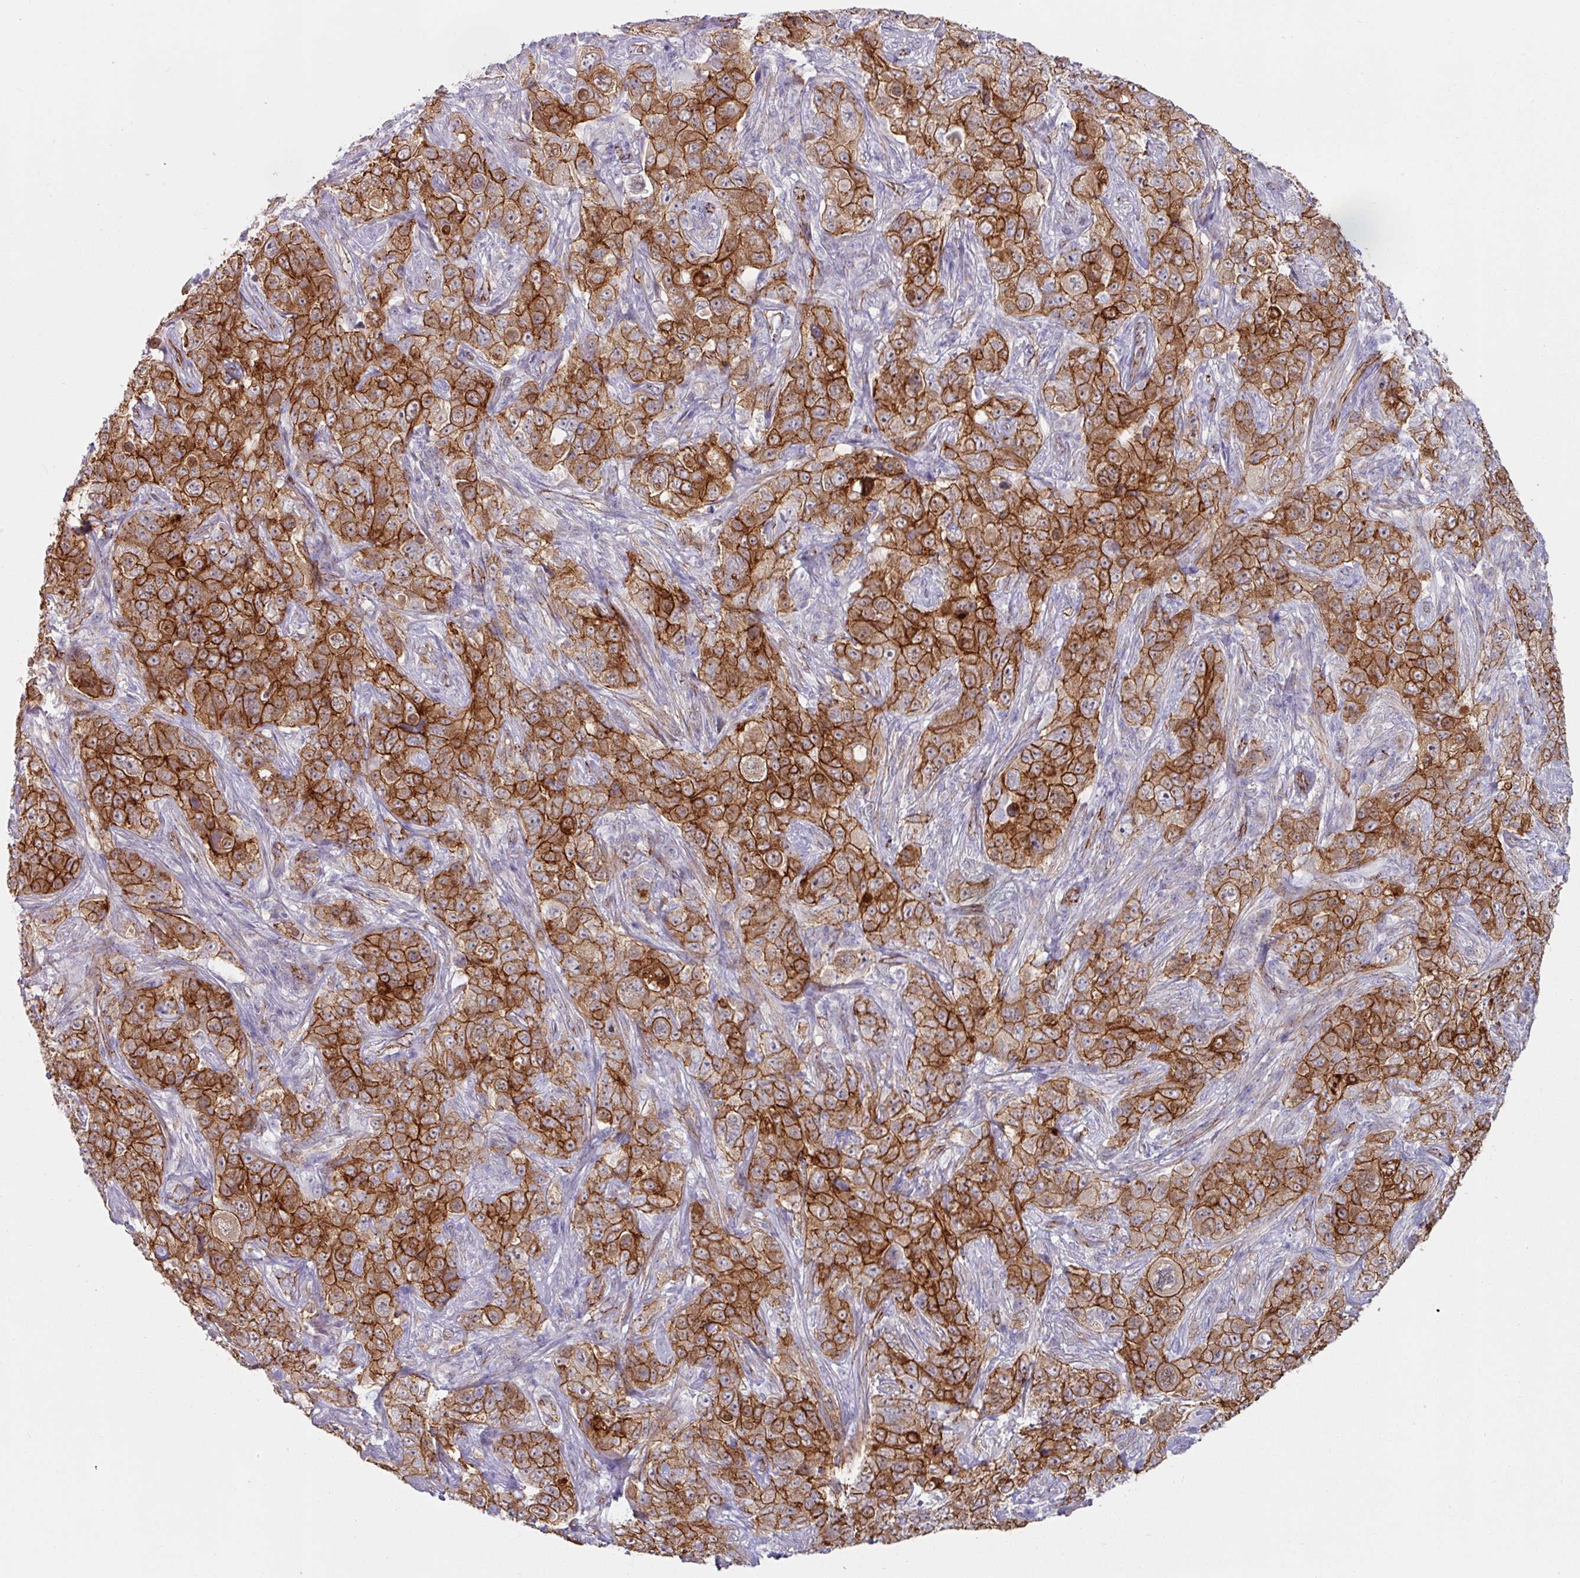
{"staining": {"intensity": "strong", "quantity": ">75%", "location": "cytoplasmic/membranous"}, "tissue": "pancreatic cancer", "cell_type": "Tumor cells", "image_type": "cancer", "snomed": [{"axis": "morphology", "description": "Adenocarcinoma, NOS"}, {"axis": "topography", "description": "Pancreas"}], "caption": "A histopathology image of pancreatic cancer (adenocarcinoma) stained for a protein demonstrates strong cytoplasmic/membranous brown staining in tumor cells. The staining was performed using DAB, with brown indicating positive protein expression. Nuclei are stained blue with hematoxylin.", "gene": "JUP", "patient": {"sex": "male", "age": 68}}